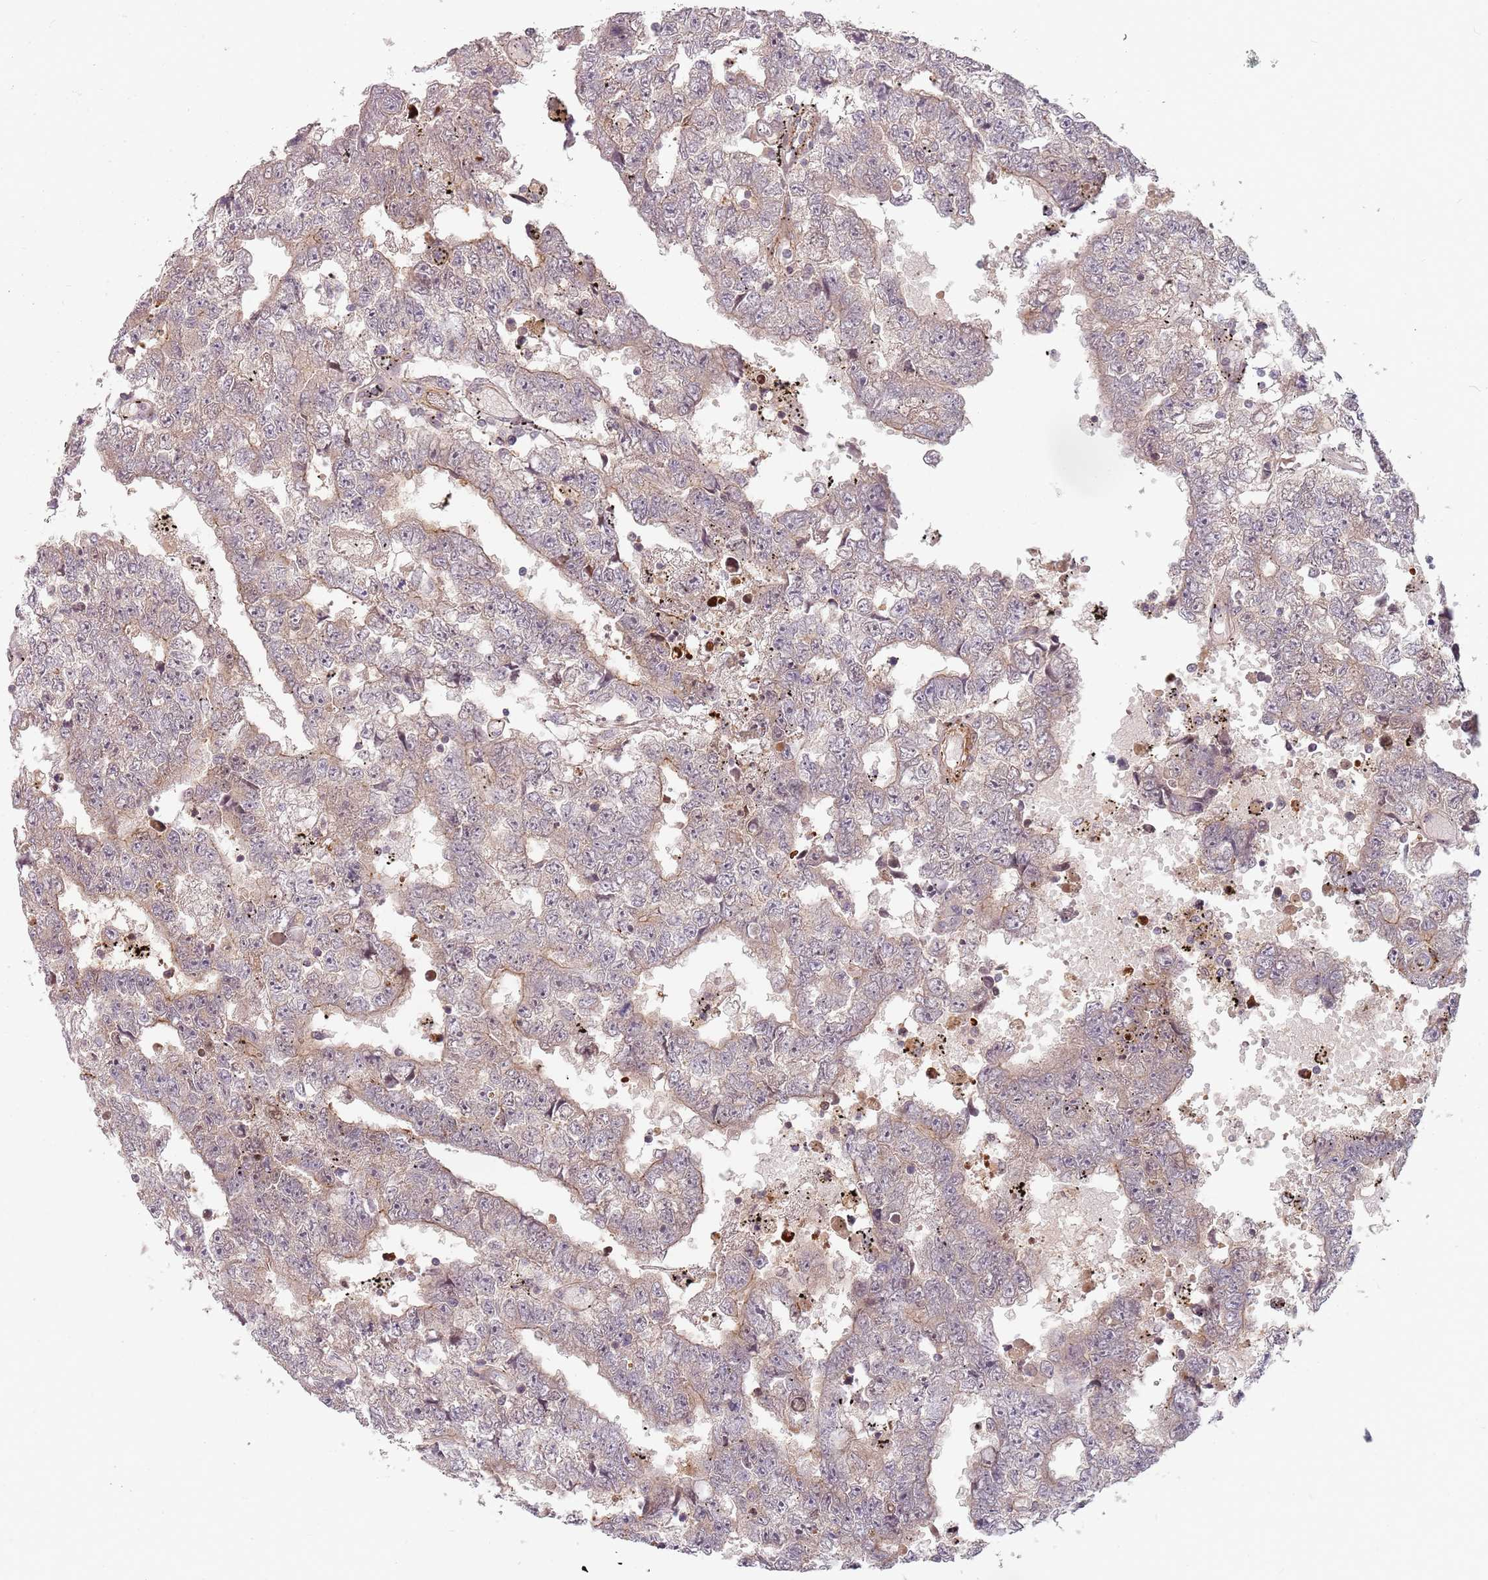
{"staining": {"intensity": "weak", "quantity": ">75%", "location": "cytoplasmic/membranous"}, "tissue": "testis cancer", "cell_type": "Tumor cells", "image_type": "cancer", "snomed": [{"axis": "morphology", "description": "Carcinoma, Embryonal, NOS"}, {"axis": "topography", "description": "Testis"}], "caption": "Protein staining exhibits weak cytoplasmic/membranous positivity in about >75% of tumor cells in testis cancer.", "gene": "RPS6KA2", "patient": {"sex": "male", "age": 25}}